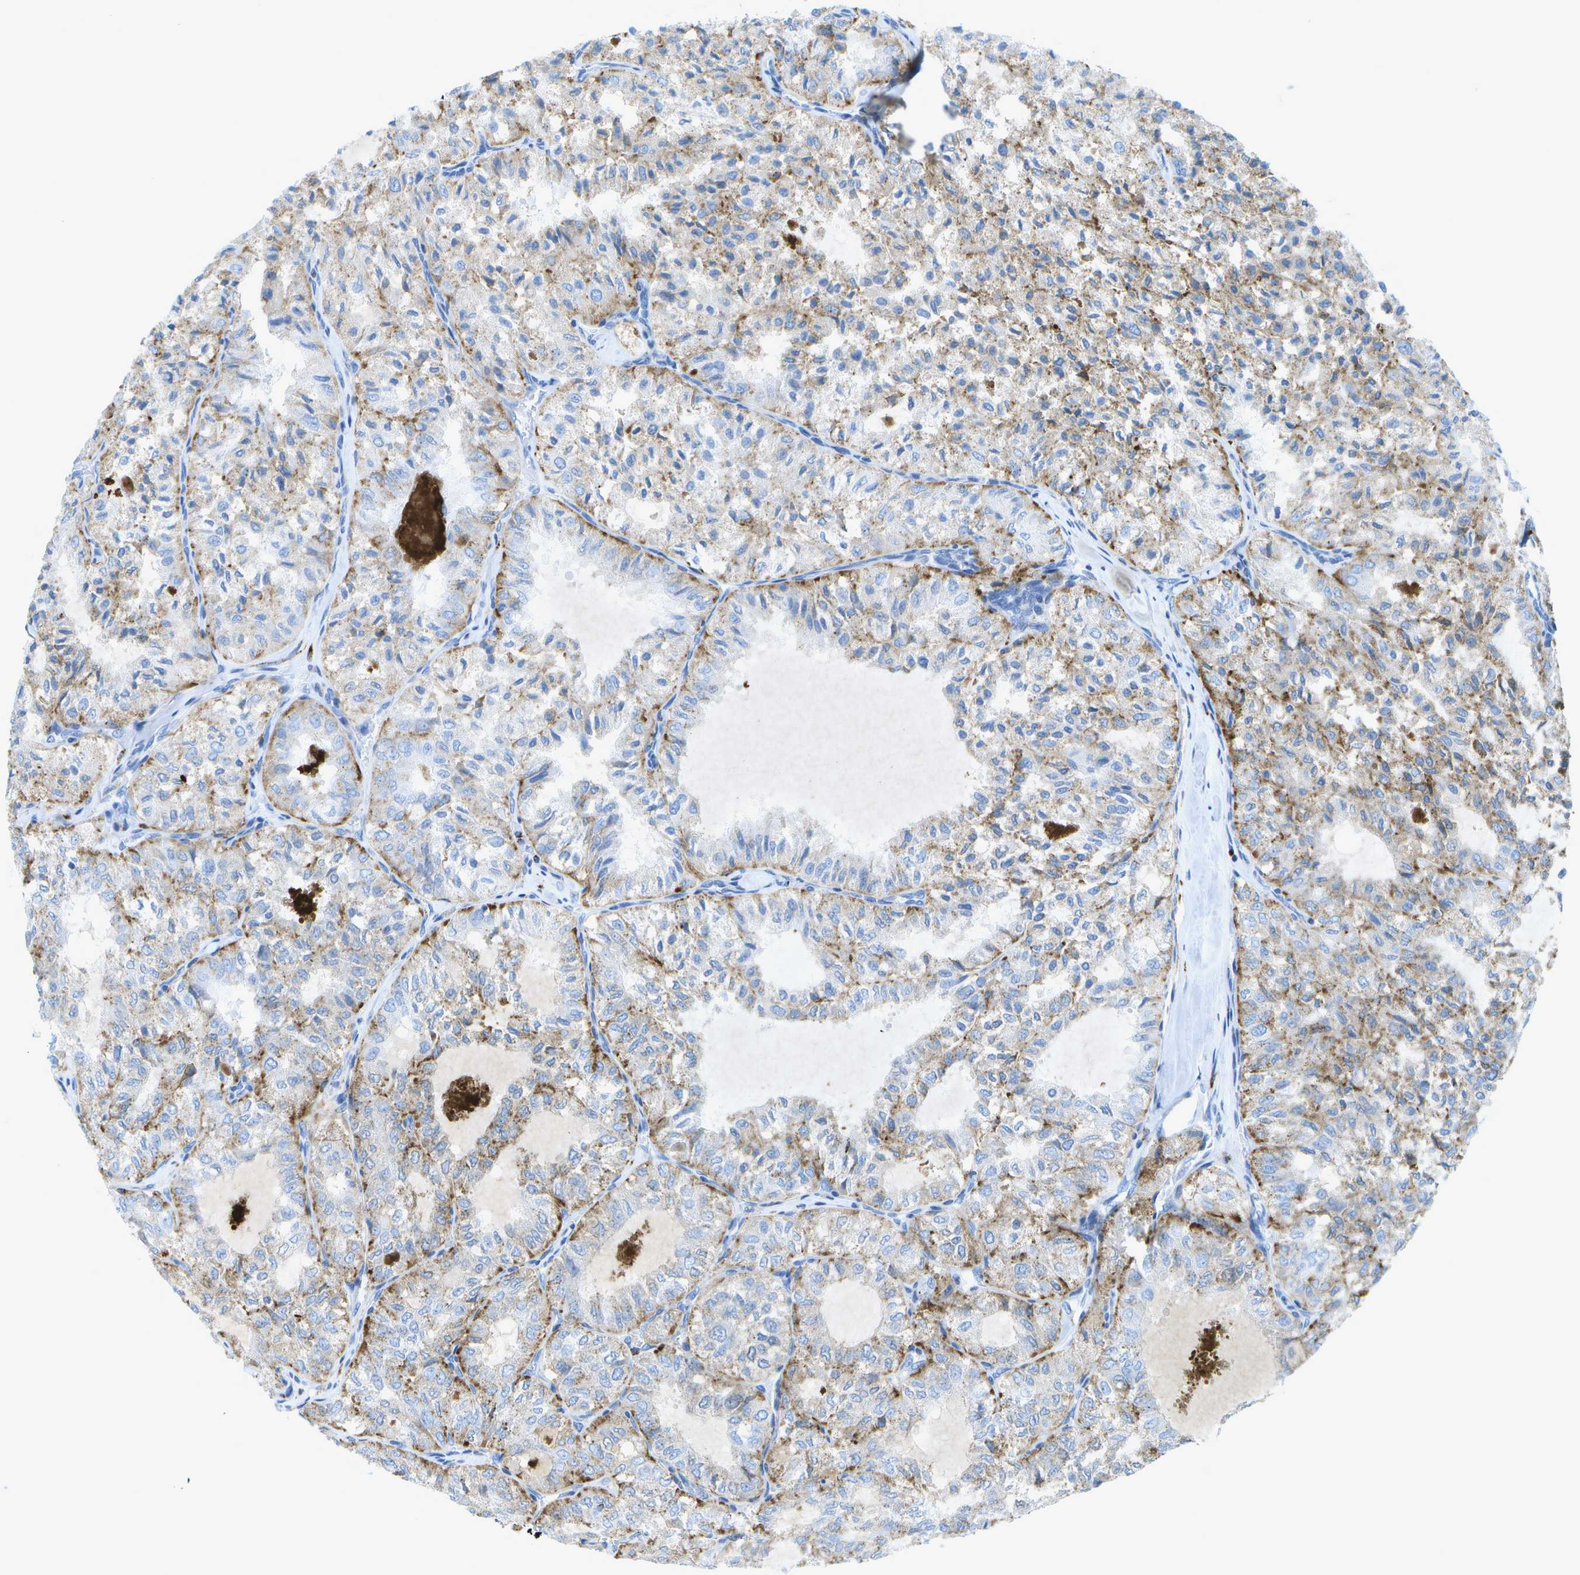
{"staining": {"intensity": "weak", "quantity": ">75%", "location": "cytoplasmic/membranous"}, "tissue": "thyroid cancer", "cell_type": "Tumor cells", "image_type": "cancer", "snomed": [{"axis": "morphology", "description": "Follicular adenoma carcinoma, NOS"}, {"axis": "topography", "description": "Thyroid gland"}], "caption": "DAB (3,3'-diaminobenzidine) immunohistochemical staining of thyroid follicular adenoma carcinoma exhibits weak cytoplasmic/membranous protein staining in about >75% of tumor cells.", "gene": "PRCP", "patient": {"sex": "male", "age": 75}}